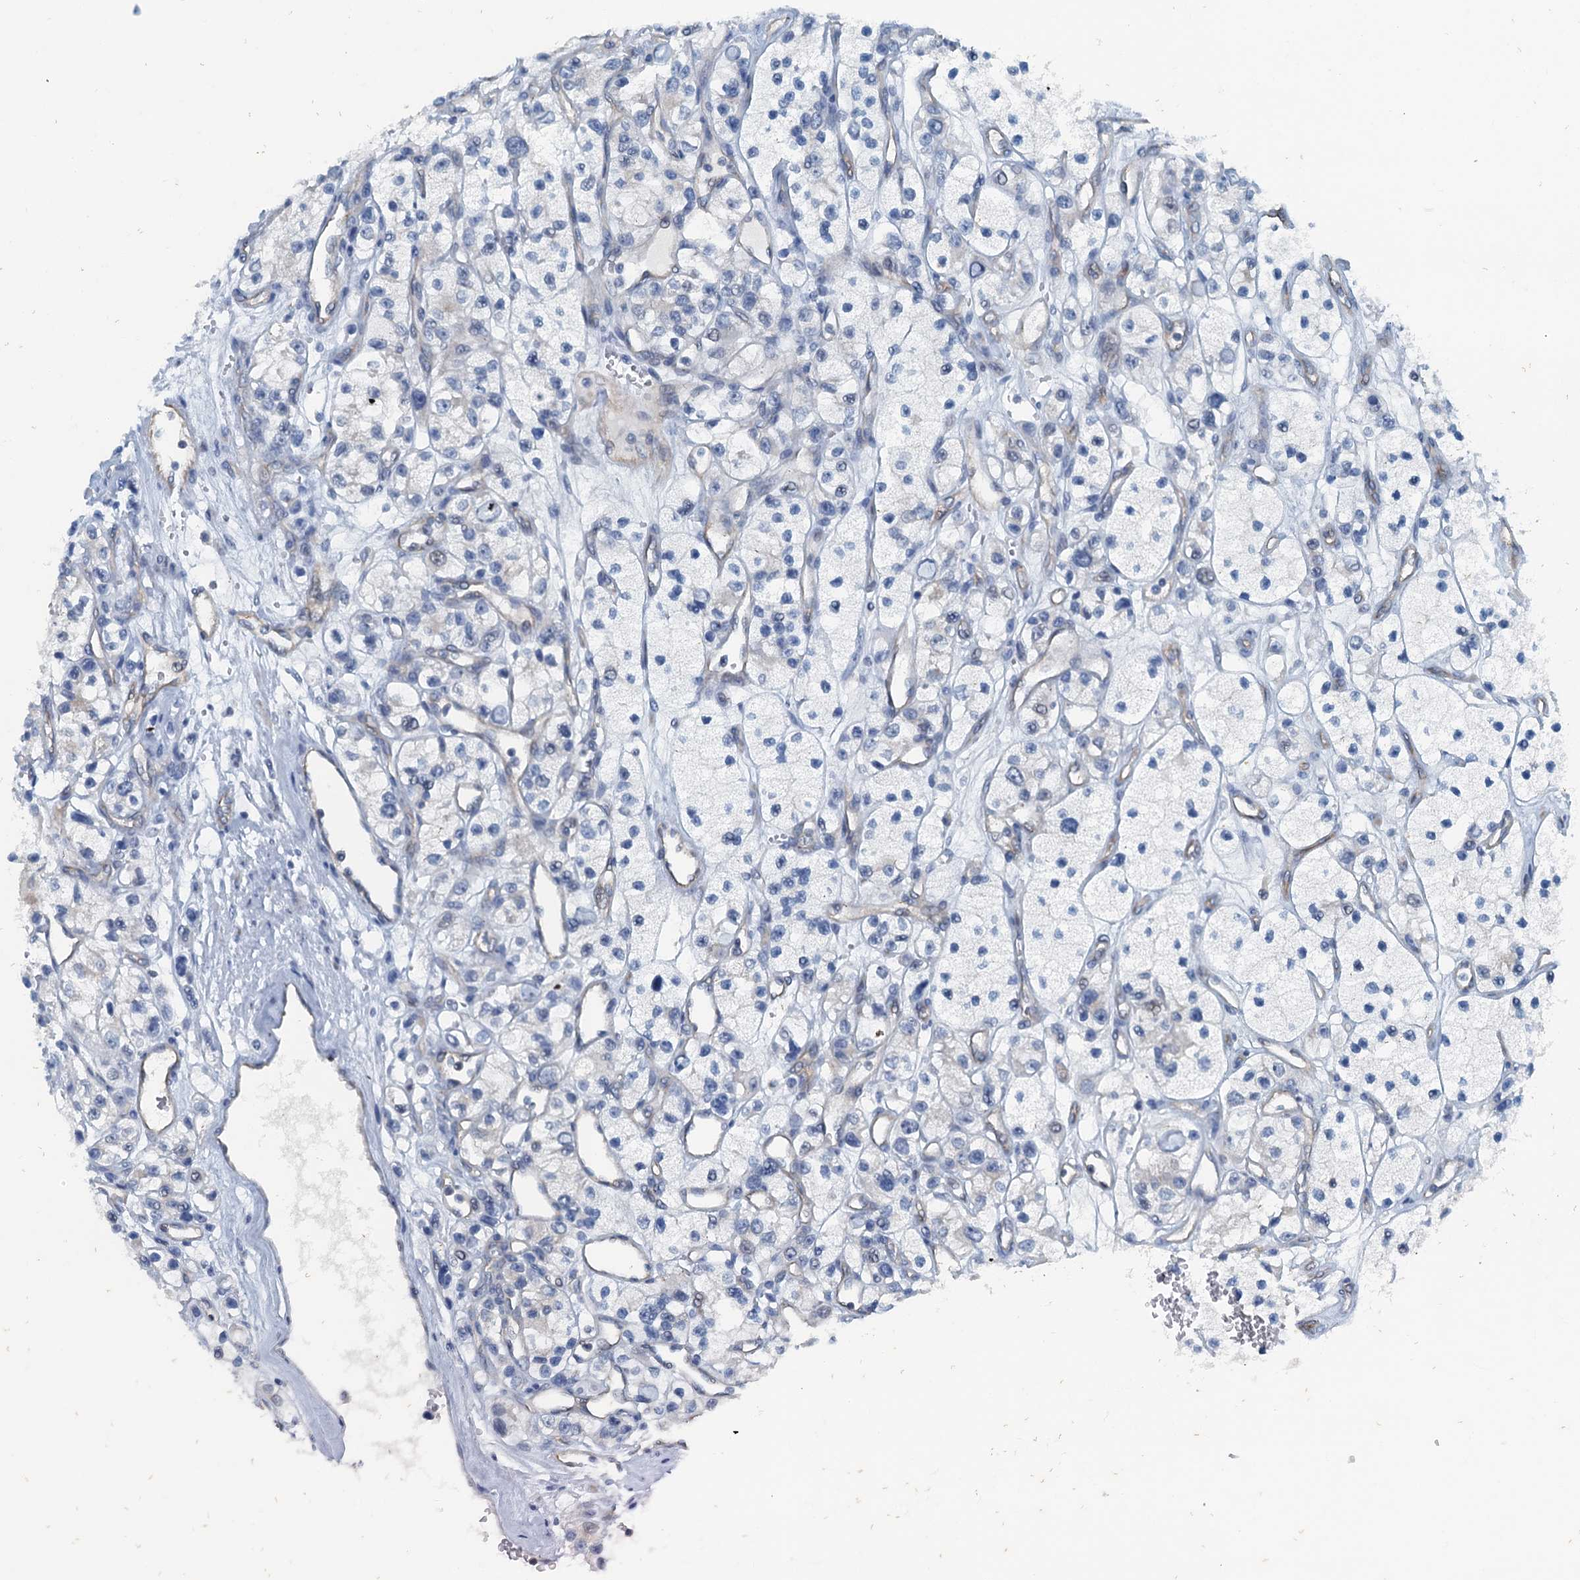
{"staining": {"intensity": "negative", "quantity": "none", "location": "none"}, "tissue": "renal cancer", "cell_type": "Tumor cells", "image_type": "cancer", "snomed": [{"axis": "morphology", "description": "Adenocarcinoma, NOS"}, {"axis": "topography", "description": "Kidney"}], "caption": "Tumor cells show no significant expression in renal cancer.", "gene": "GFOD2", "patient": {"sex": "female", "age": 57}}